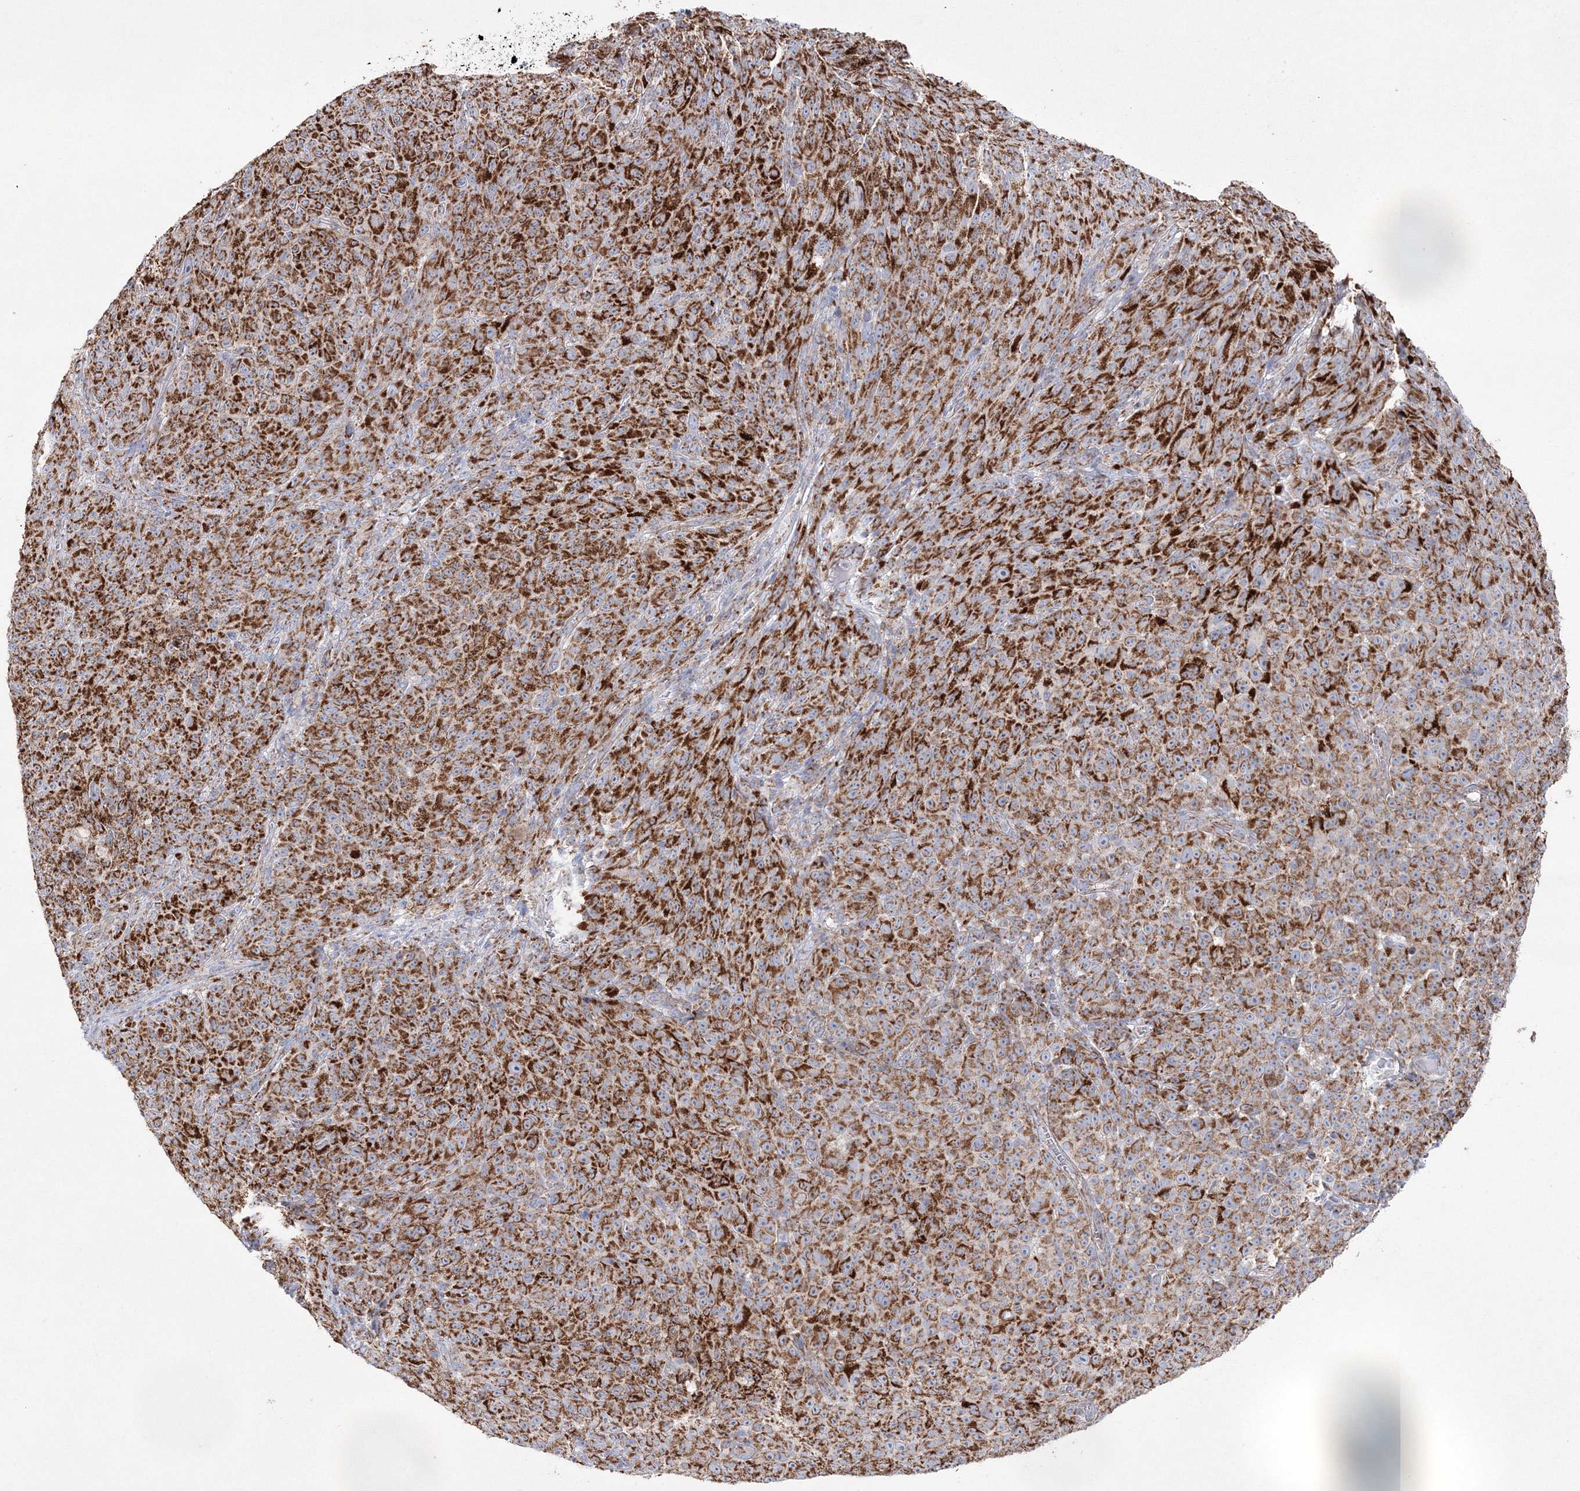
{"staining": {"intensity": "strong", "quantity": ">75%", "location": "cytoplasmic/membranous"}, "tissue": "melanoma", "cell_type": "Tumor cells", "image_type": "cancer", "snomed": [{"axis": "morphology", "description": "Malignant melanoma, NOS"}, {"axis": "topography", "description": "Skin"}], "caption": "Immunohistochemical staining of human melanoma shows high levels of strong cytoplasmic/membranous staining in approximately >75% of tumor cells.", "gene": "HIBCH", "patient": {"sex": "female", "age": 82}}